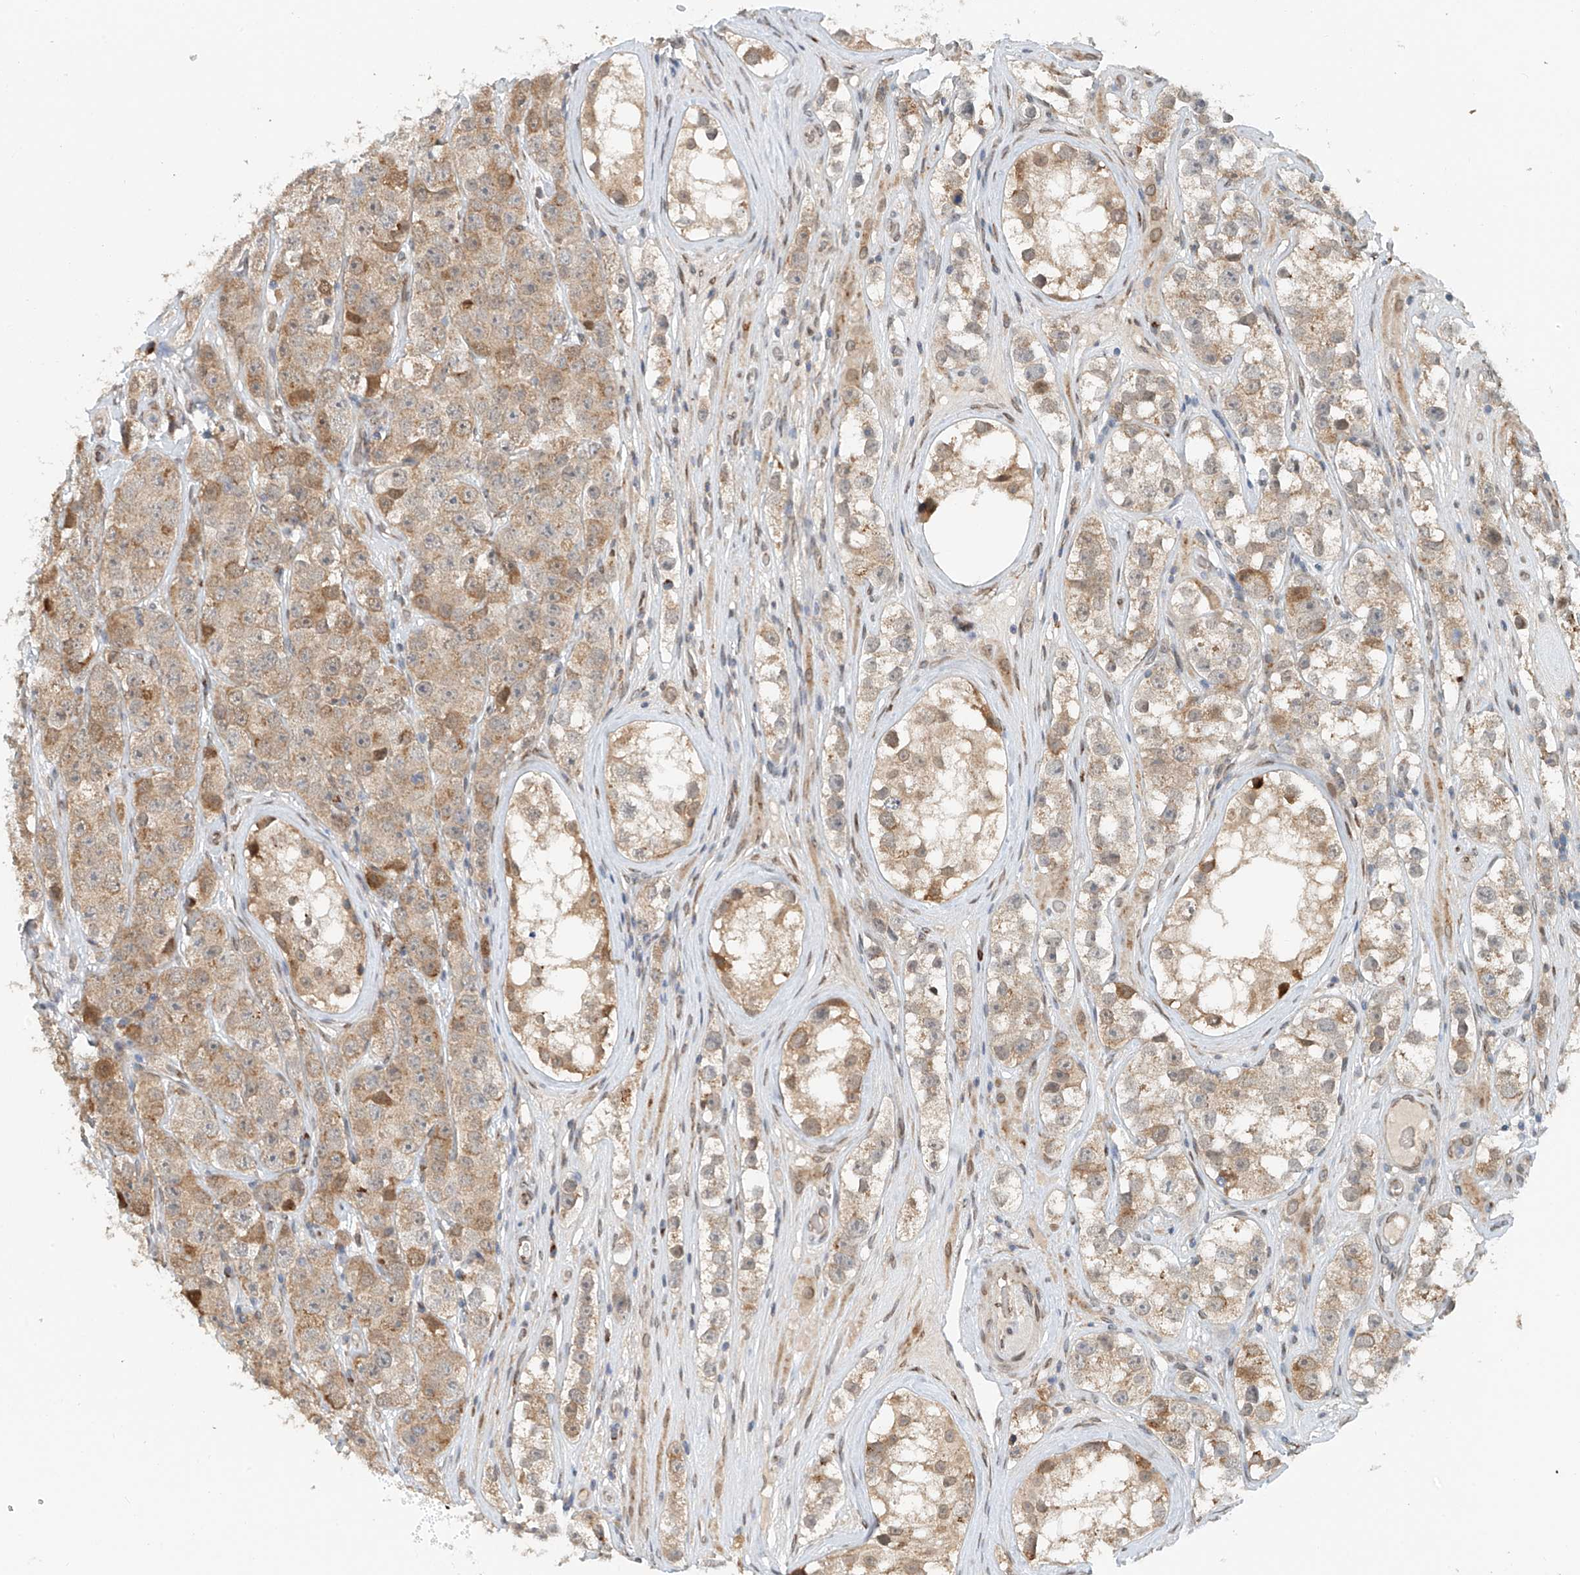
{"staining": {"intensity": "weak", "quantity": ">75%", "location": "cytoplasmic/membranous"}, "tissue": "testis cancer", "cell_type": "Tumor cells", "image_type": "cancer", "snomed": [{"axis": "morphology", "description": "Seminoma, NOS"}, {"axis": "topography", "description": "Testis"}], "caption": "Weak cytoplasmic/membranous protein expression is present in approximately >75% of tumor cells in testis cancer (seminoma).", "gene": "STARD9", "patient": {"sex": "male", "age": 28}}